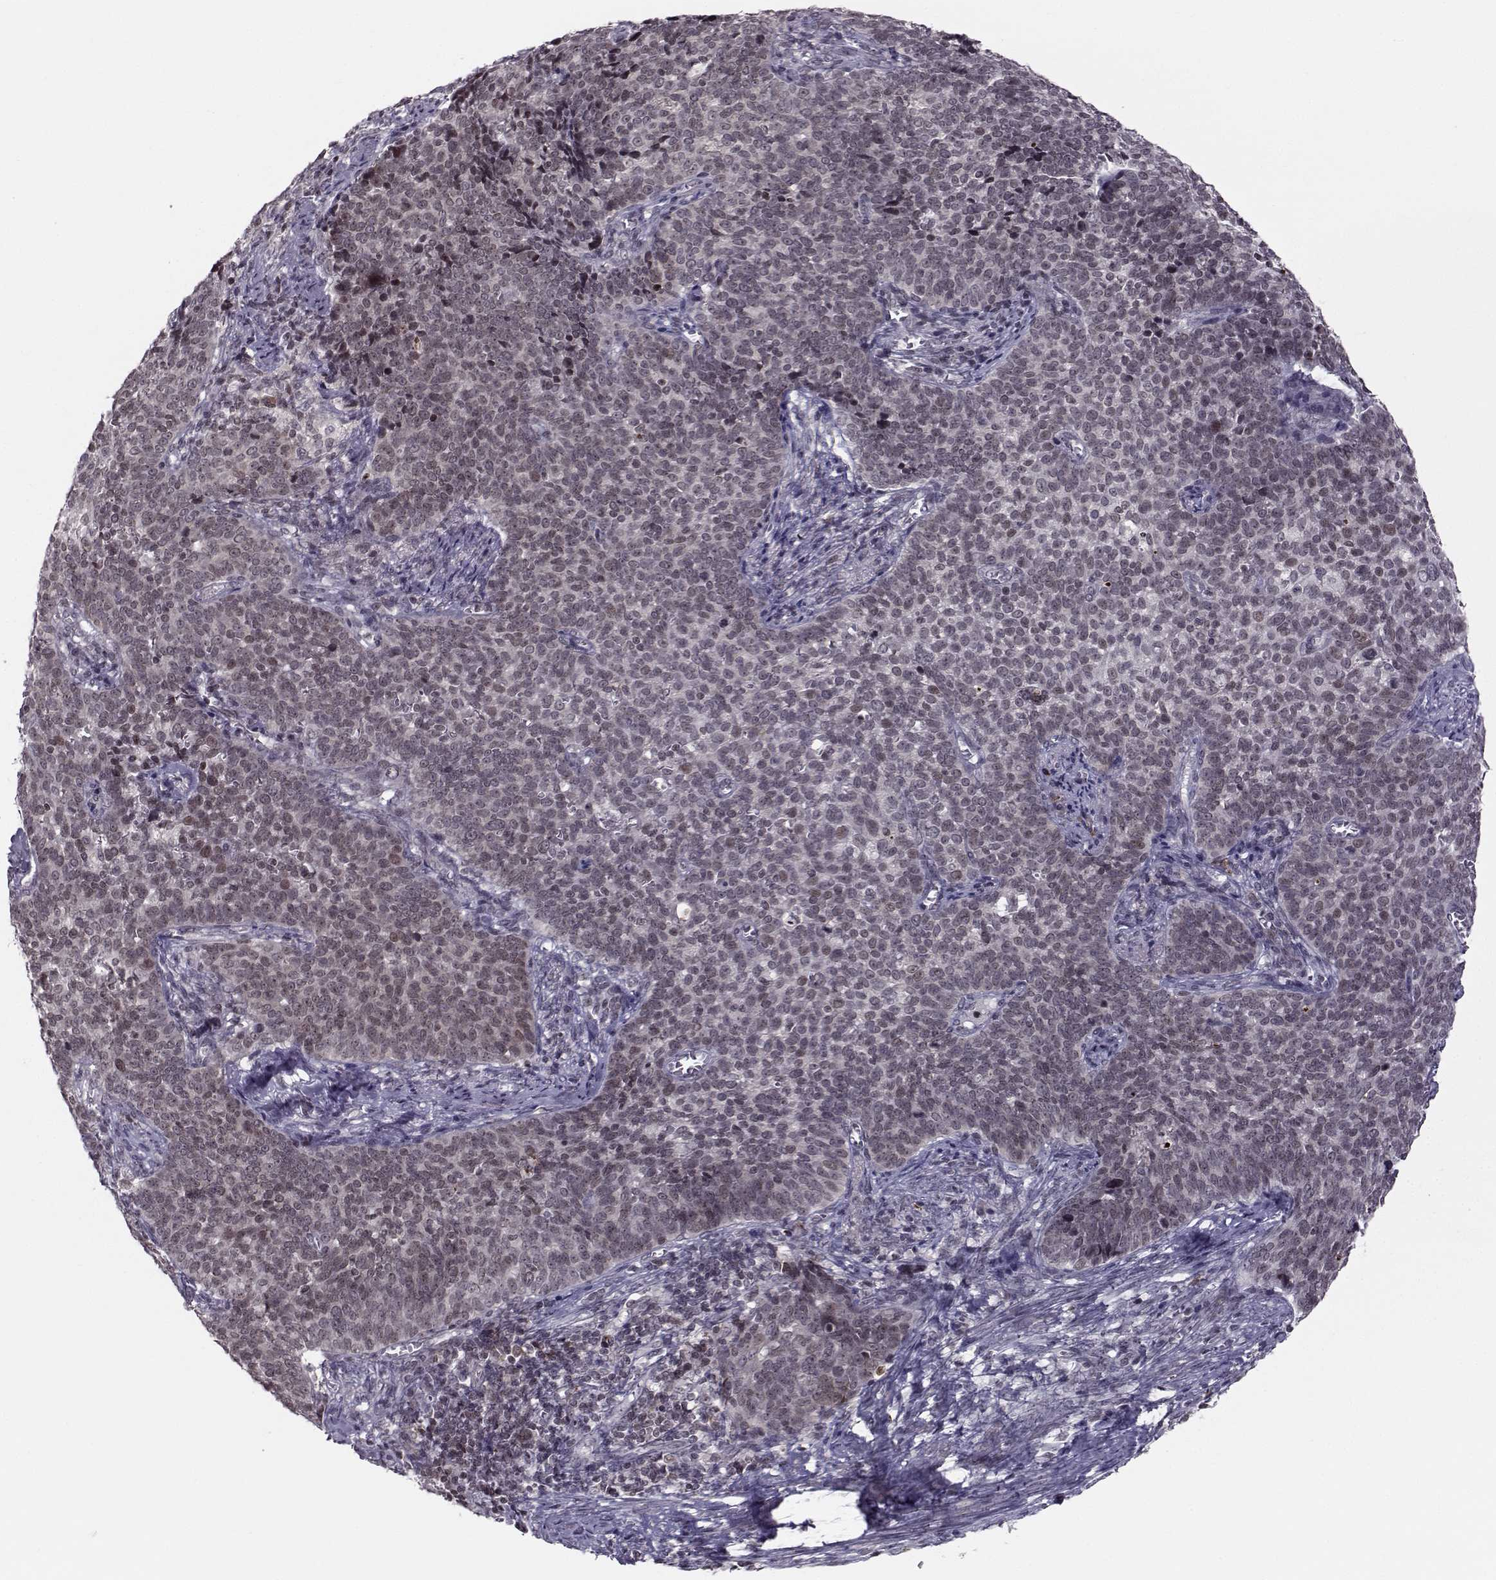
{"staining": {"intensity": "weak", "quantity": "<25%", "location": "cytoplasmic/membranous"}, "tissue": "cervical cancer", "cell_type": "Tumor cells", "image_type": "cancer", "snomed": [{"axis": "morphology", "description": "Squamous cell carcinoma, NOS"}, {"axis": "topography", "description": "Cervix"}], "caption": "Immunohistochemistry image of neoplastic tissue: cervical cancer (squamous cell carcinoma) stained with DAB displays no significant protein staining in tumor cells.", "gene": "MARCHF4", "patient": {"sex": "female", "age": 39}}